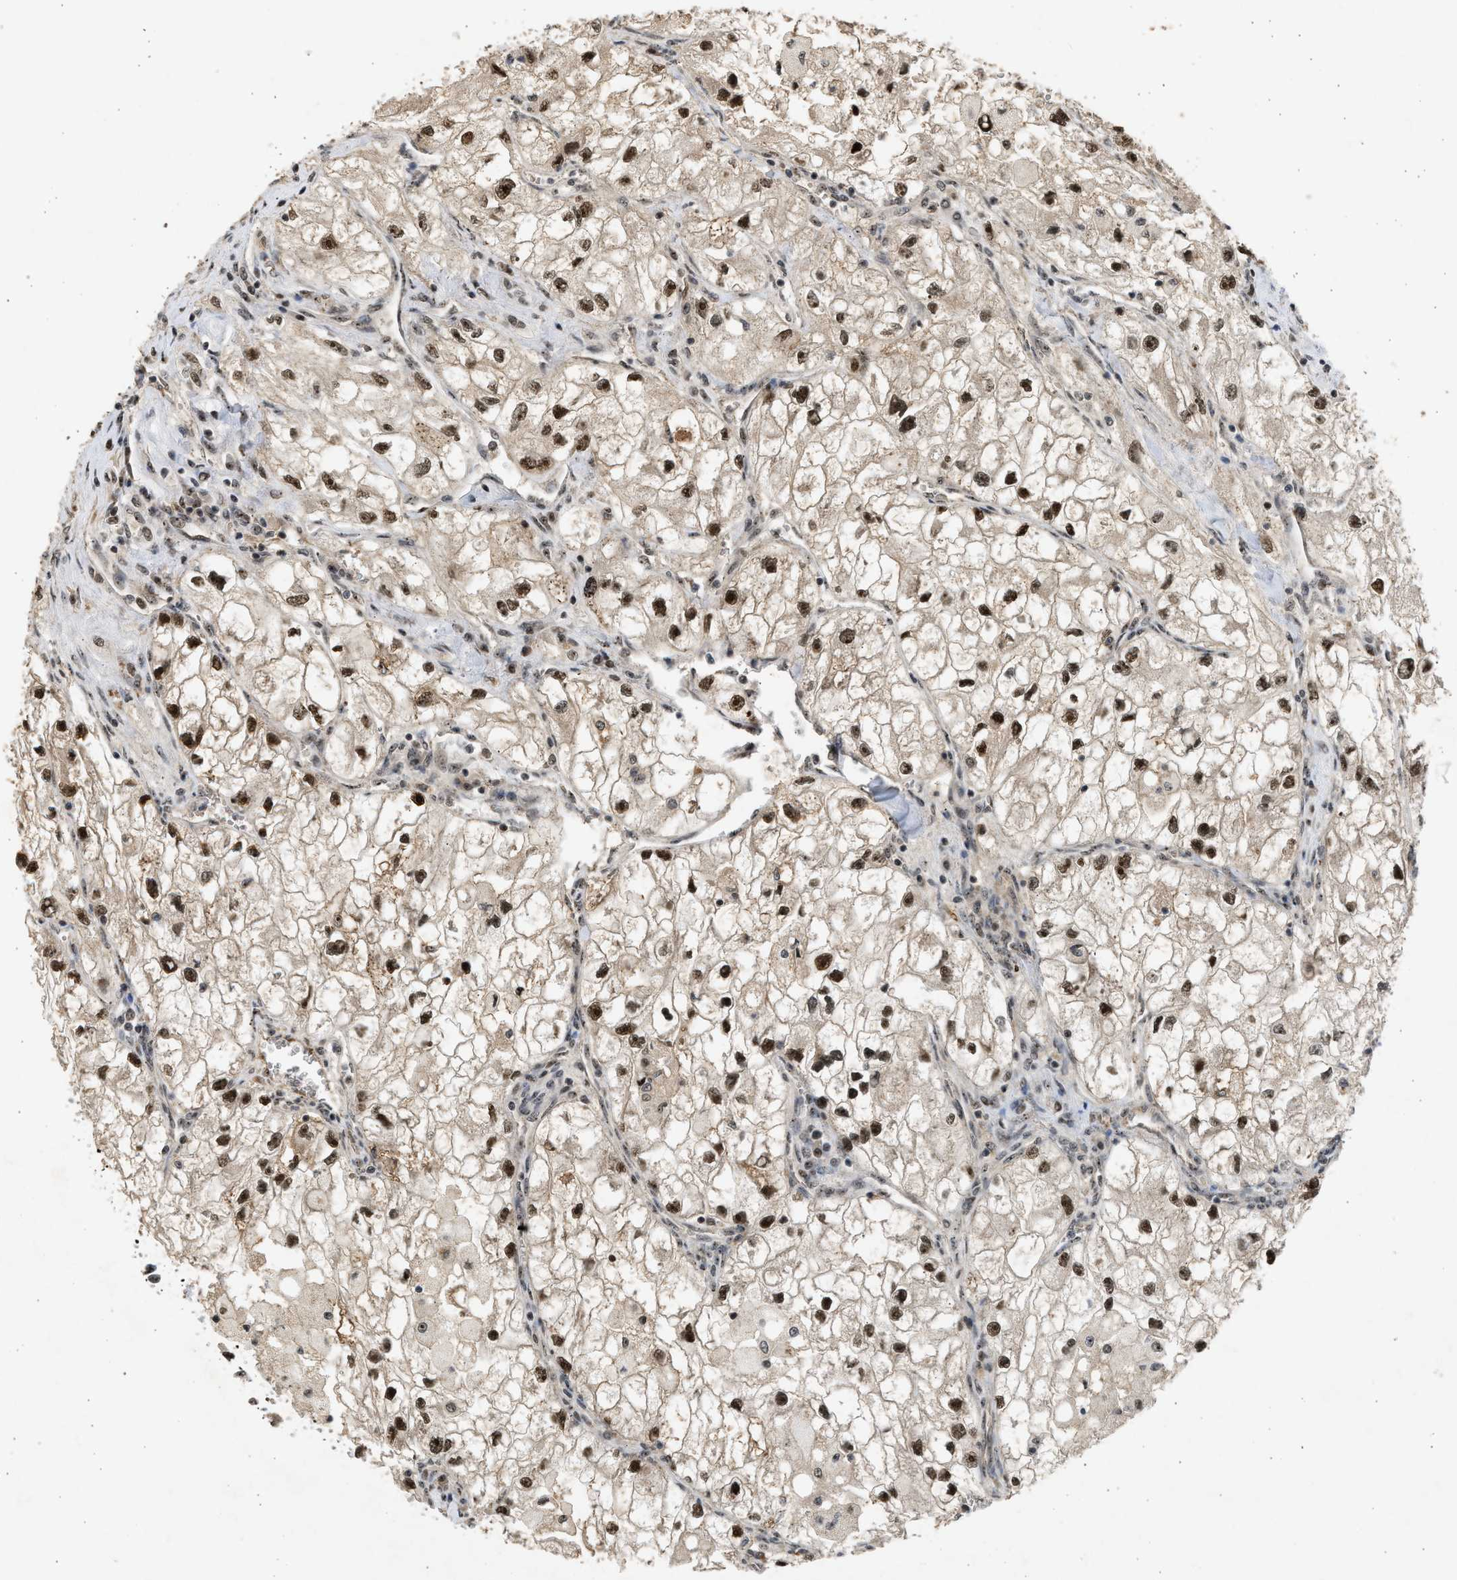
{"staining": {"intensity": "strong", "quantity": ">75%", "location": "nuclear"}, "tissue": "renal cancer", "cell_type": "Tumor cells", "image_type": "cancer", "snomed": [{"axis": "morphology", "description": "Adenocarcinoma, NOS"}, {"axis": "topography", "description": "Kidney"}], "caption": "A brown stain shows strong nuclear positivity of a protein in human adenocarcinoma (renal) tumor cells.", "gene": "TFDP2", "patient": {"sex": "female", "age": 70}}